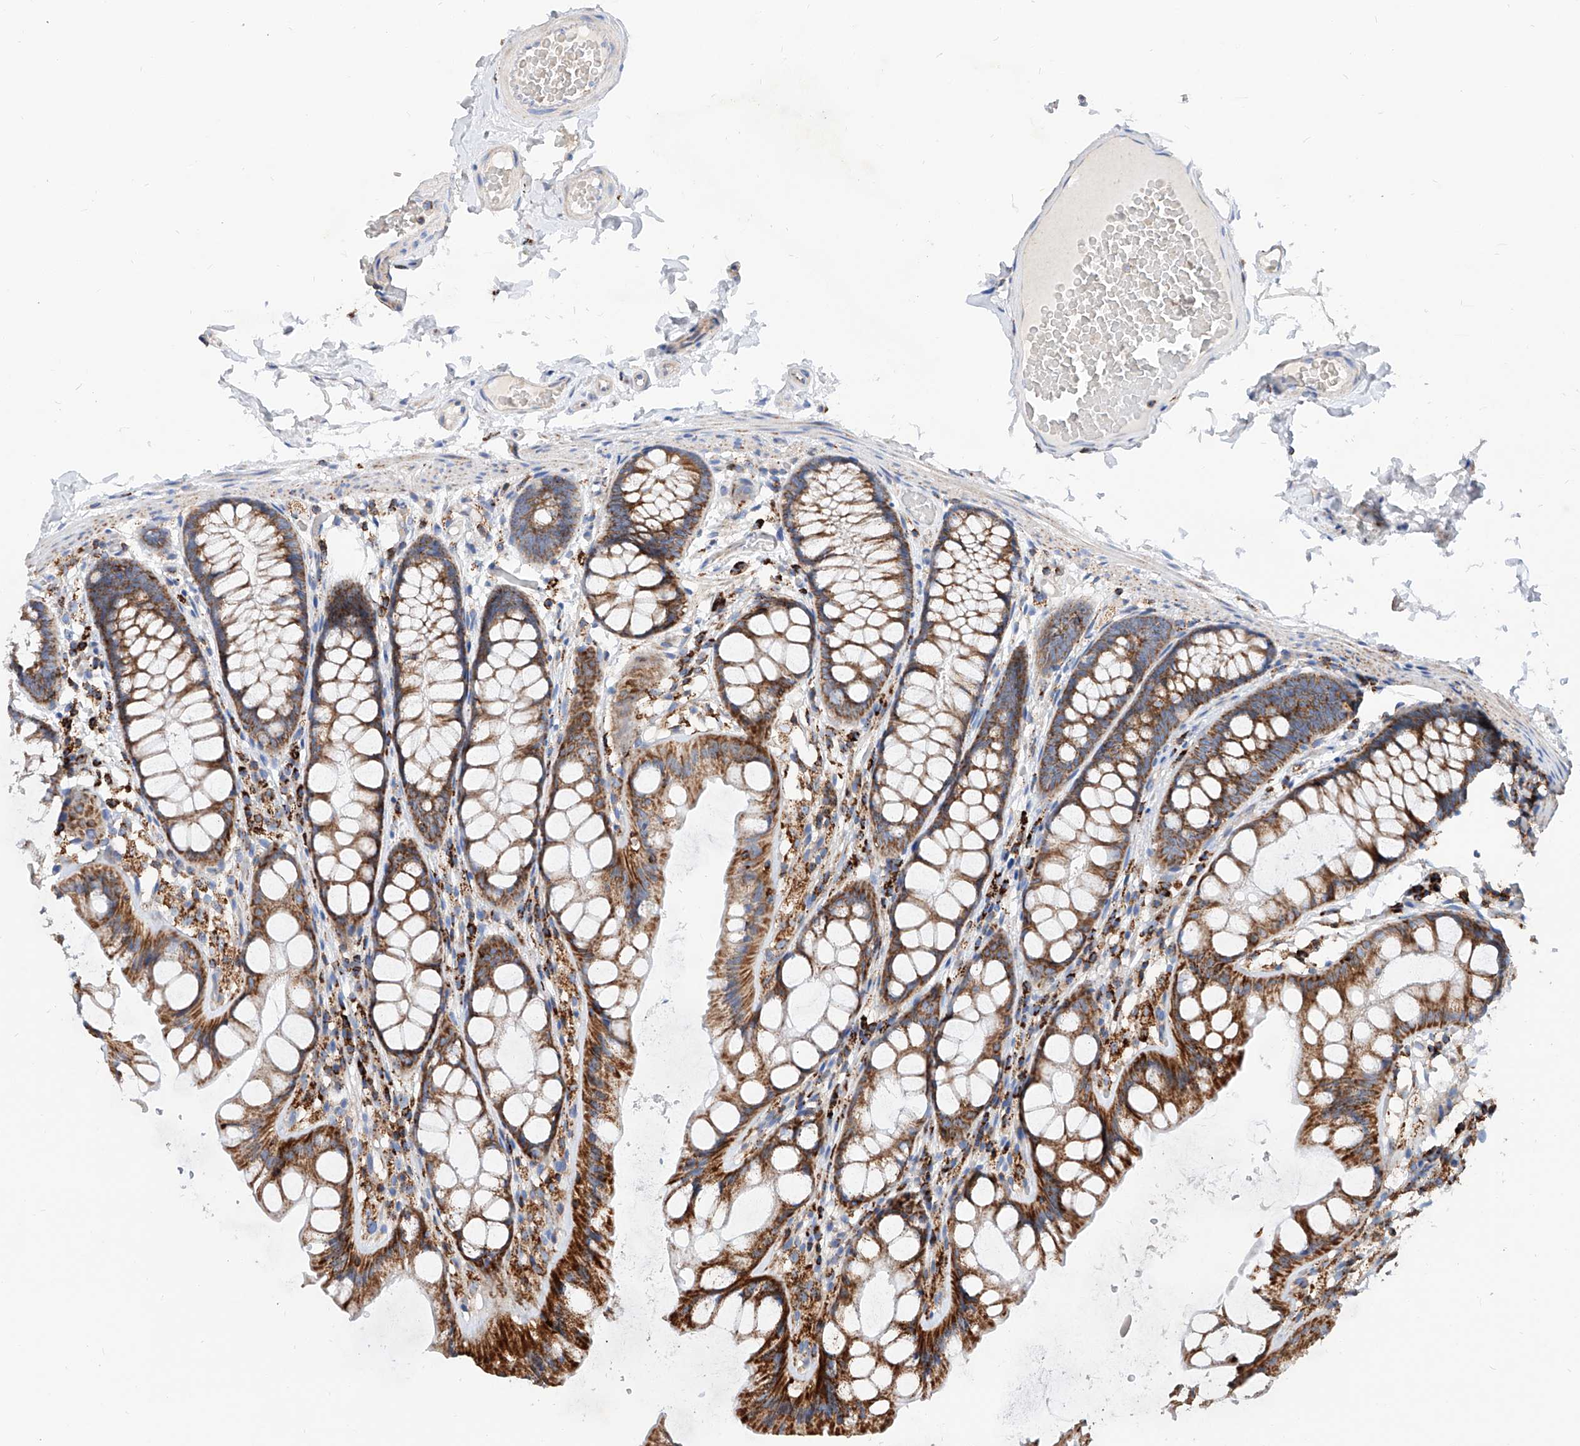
{"staining": {"intensity": "weak", "quantity": "25%-75%", "location": "cytoplasmic/membranous"}, "tissue": "colon", "cell_type": "Endothelial cells", "image_type": "normal", "snomed": [{"axis": "morphology", "description": "Normal tissue, NOS"}, {"axis": "topography", "description": "Colon"}], "caption": "Approximately 25%-75% of endothelial cells in benign human colon display weak cytoplasmic/membranous protein expression as visualized by brown immunohistochemical staining.", "gene": "CPNE5", "patient": {"sex": "male", "age": 47}}